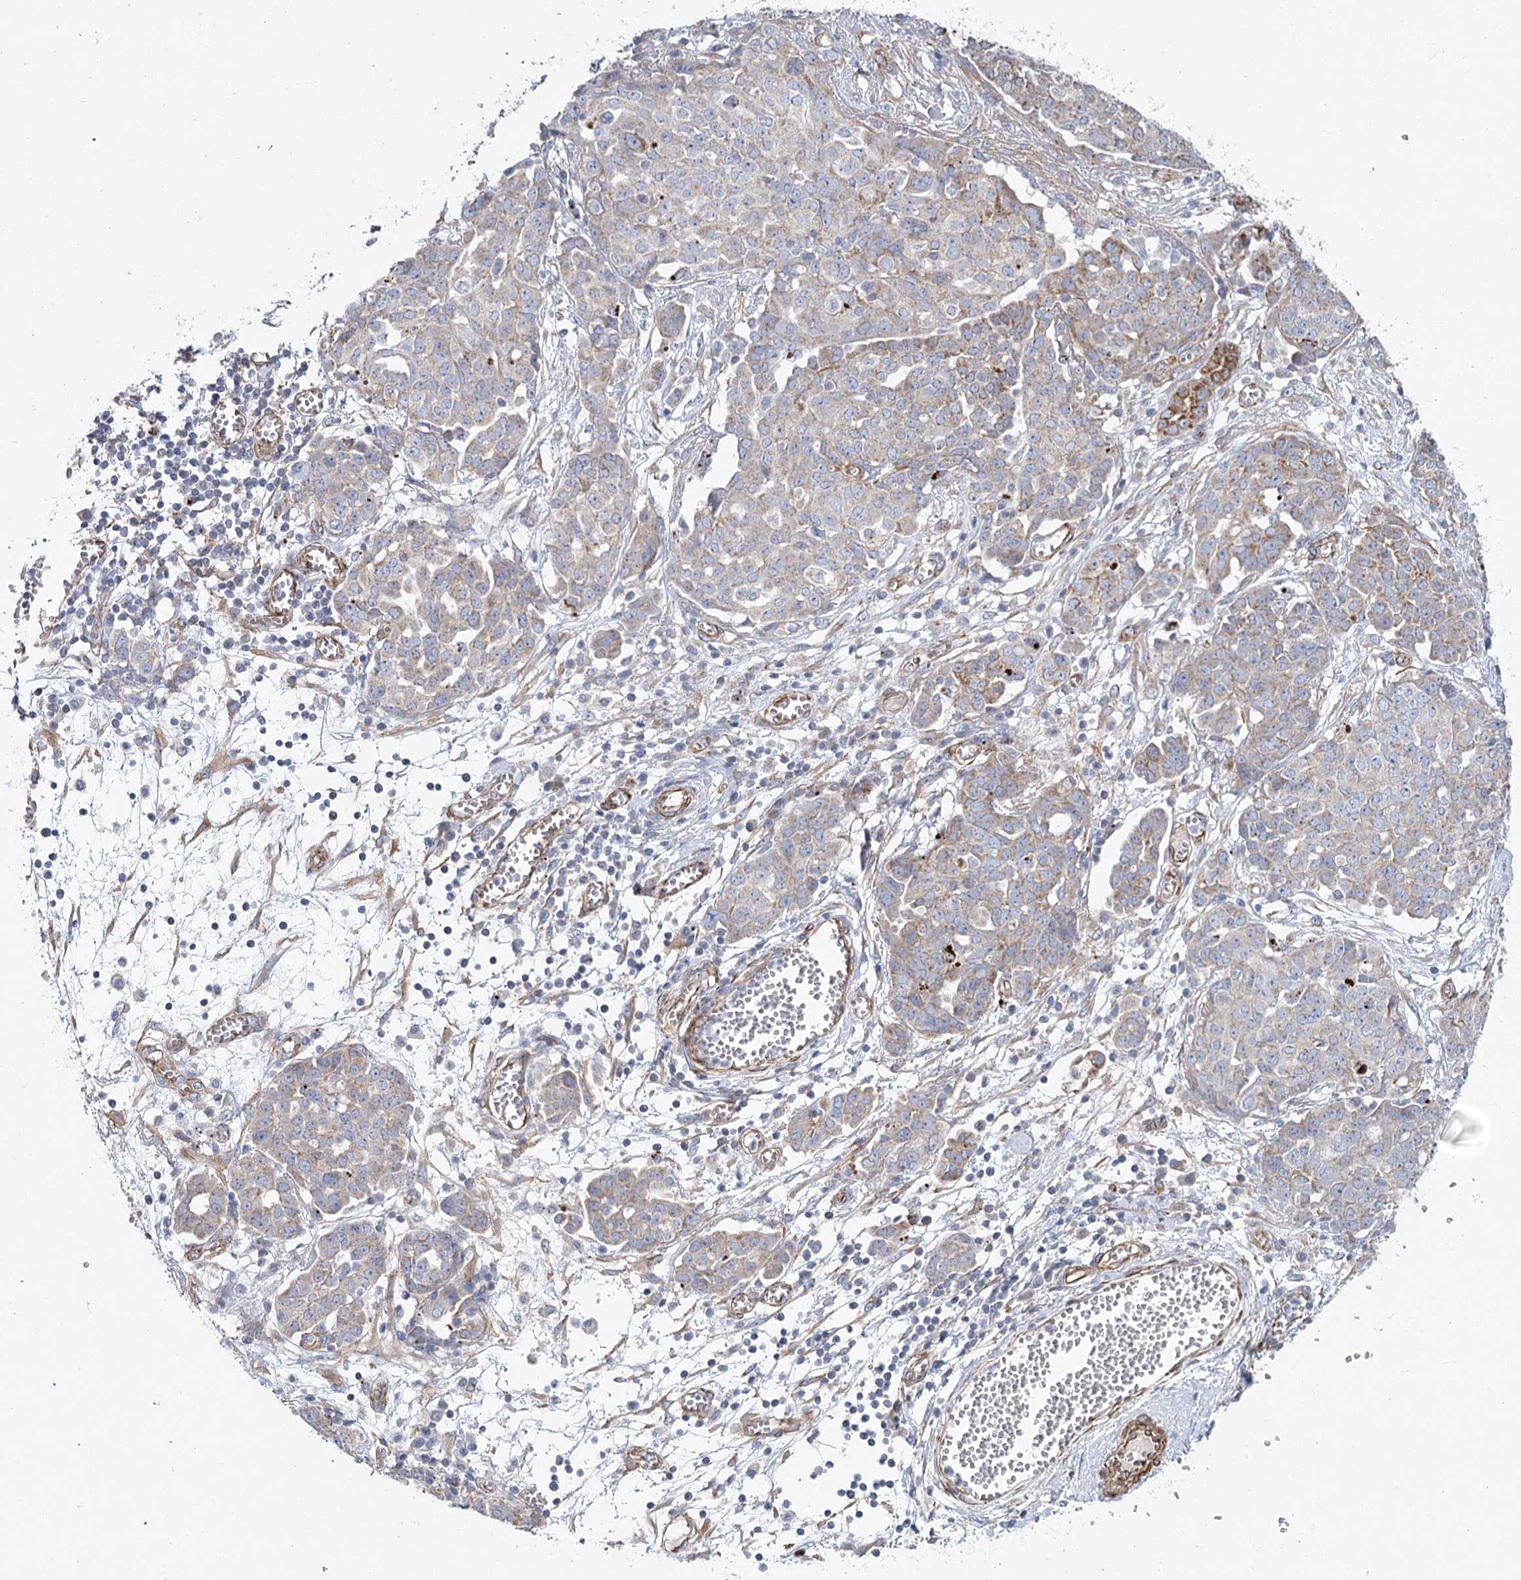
{"staining": {"intensity": "weak", "quantity": "25%-75%", "location": "cytoplasmic/membranous"}, "tissue": "ovarian cancer", "cell_type": "Tumor cells", "image_type": "cancer", "snomed": [{"axis": "morphology", "description": "Cystadenocarcinoma, serous, NOS"}, {"axis": "topography", "description": "Soft tissue"}, {"axis": "topography", "description": "Ovary"}], "caption": "Serous cystadenocarcinoma (ovarian) stained with a brown dye displays weak cytoplasmic/membranous positive staining in about 25%-75% of tumor cells.", "gene": "TMEM164", "patient": {"sex": "female", "age": 57}}